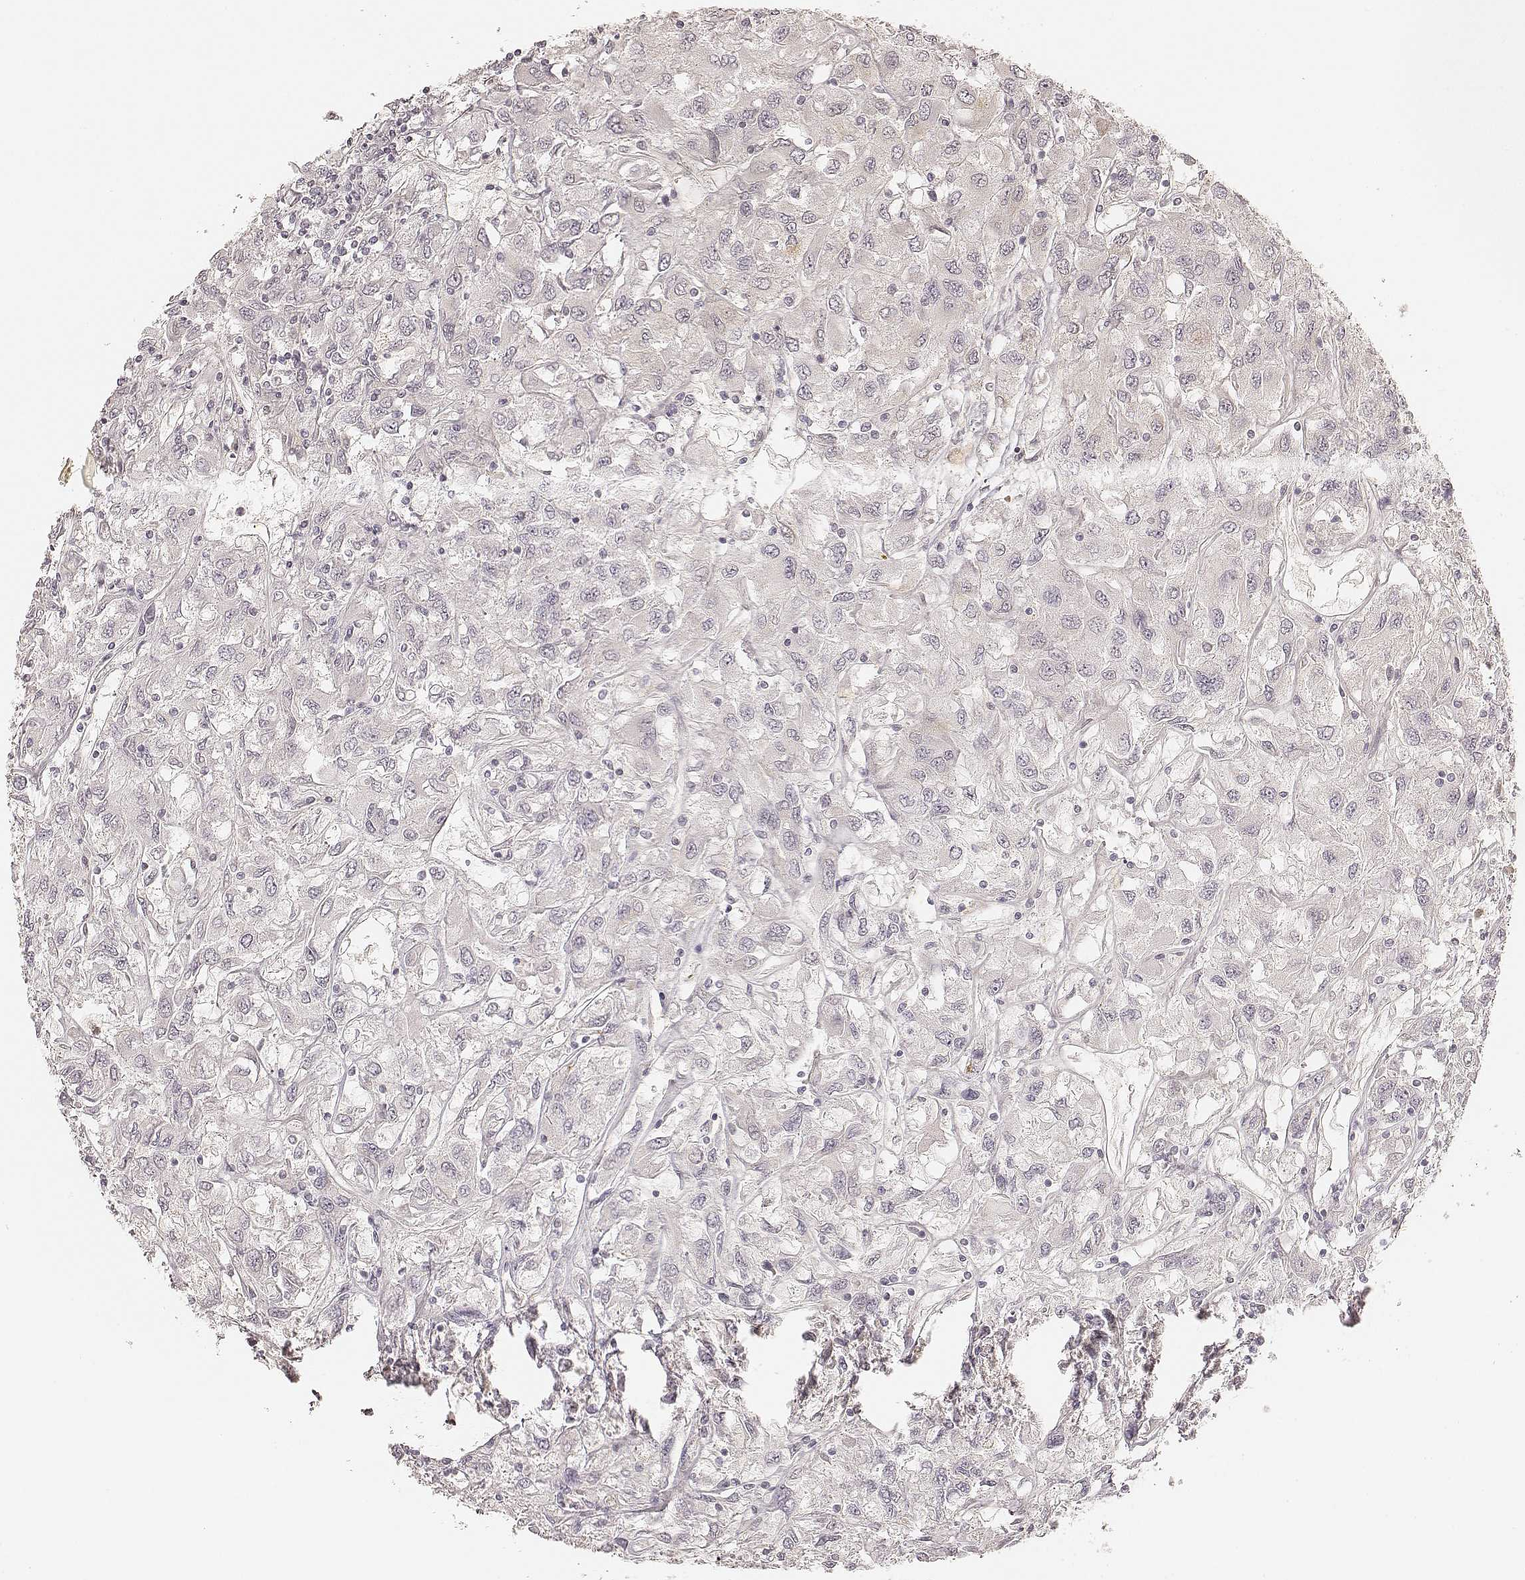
{"staining": {"intensity": "negative", "quantity": "none", "location": "none"}, "tissue": "renal cancer", "cell_type": "Tumor cells", "image_type": "cancer", "snomed": [{"axis": "morphology", "description": "Adenocarcinoma, NOS"}, {"axis": "topography", "description": "Kidney"}], "caption": "DAB immunohistochemical staining of adenocarcinoma (renal) shows no significant positivity in tumor cells.", "gene": "GORASP2", "patient": {"sex": "female", "age": 76}}